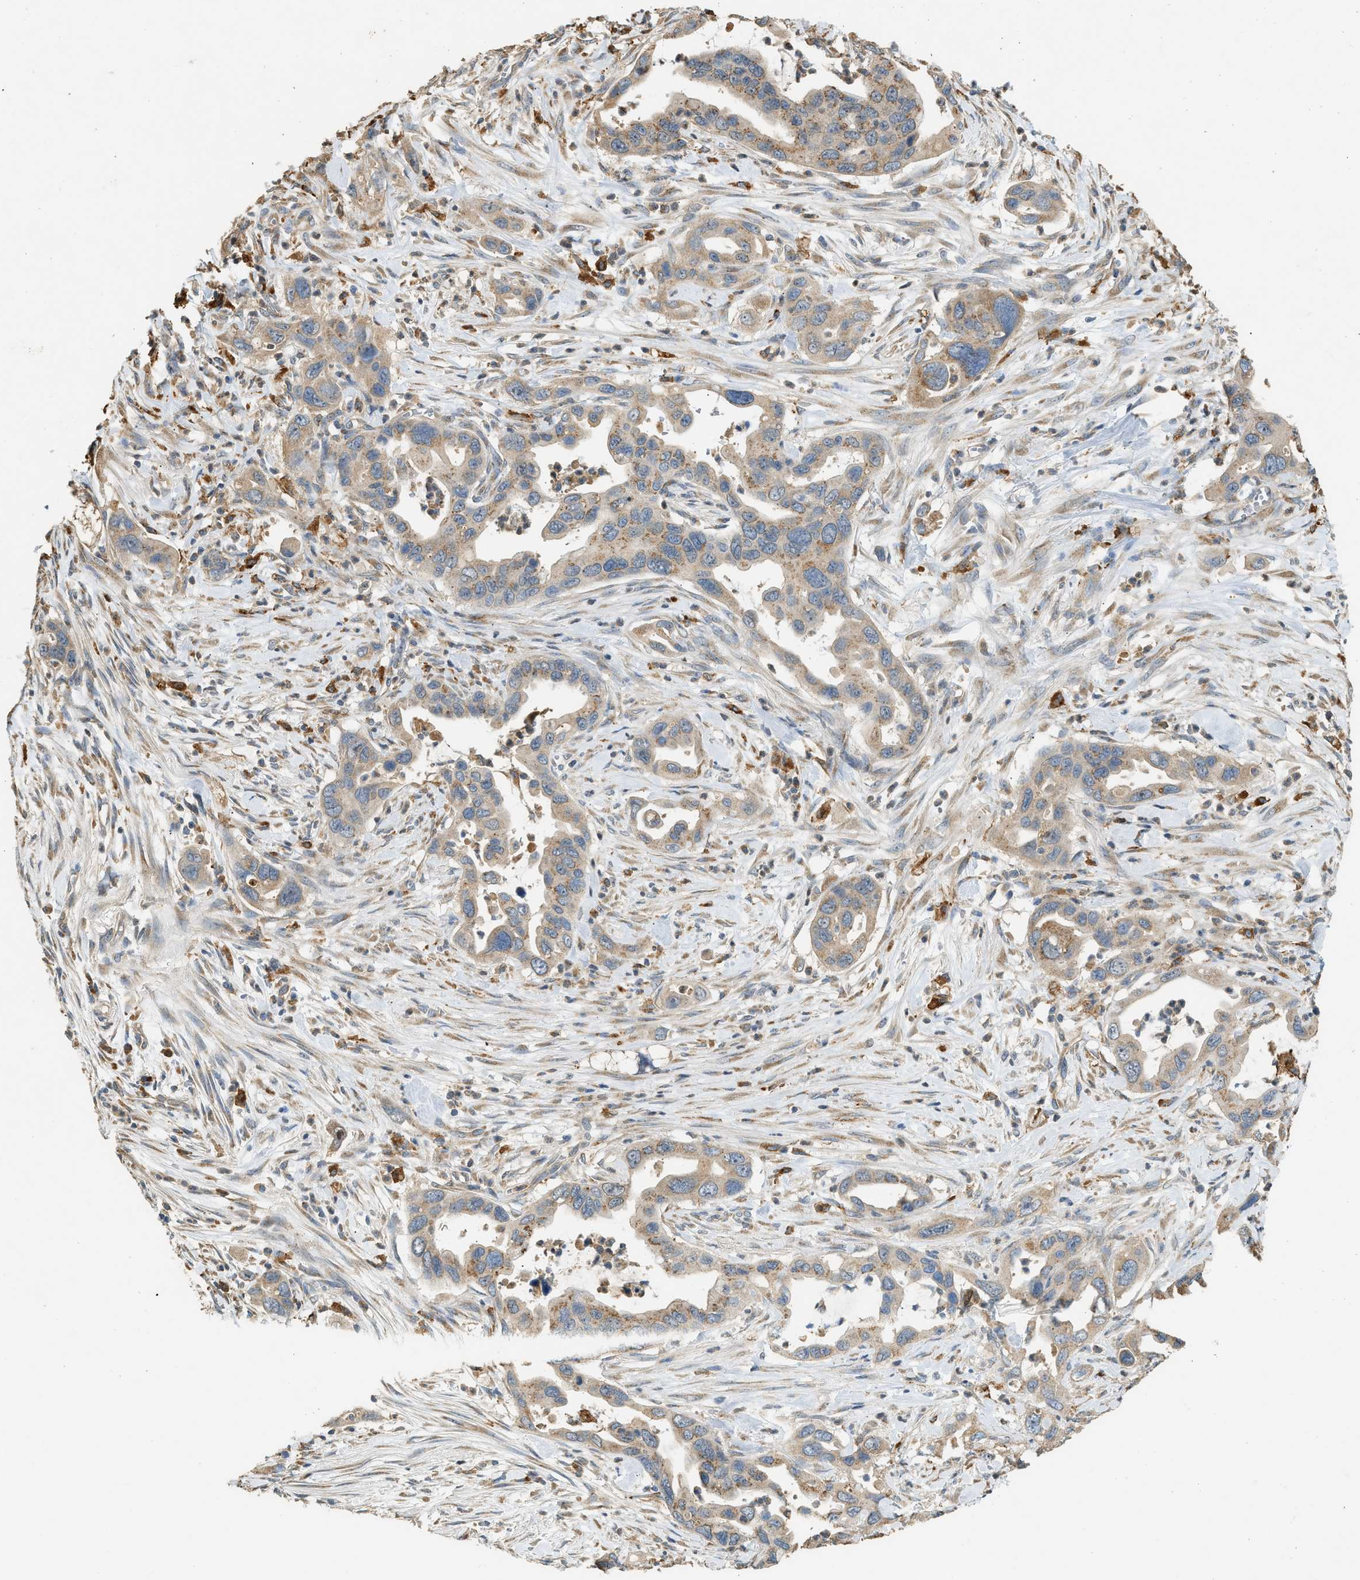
{"staining": {"intensity": "moderate", "quantity": ">75%", "location": "cytoplasmic/membranous"}, "tissue": "pancreatic cancer", "cell_type": "Tumor cells", "image_type": "cancer", "snomed": [{"axis": "morphology", "description": "Adenocarcinoma, NOS"}, {"axis": "topography", "description": "Pancreas"}], "caption": "A high-resolution histopathology image shows immunohistochemistry (IHC) staining of pancreatic cancer (adenocarcinoma), which reveals moderate cytoplasmic/membranous staining in about >75% of tumor cells. (DAB IHC with brightfield microscopy, high magnification).", "gene": "CTSB", "patient": {"sex": "female", "age": 70}}